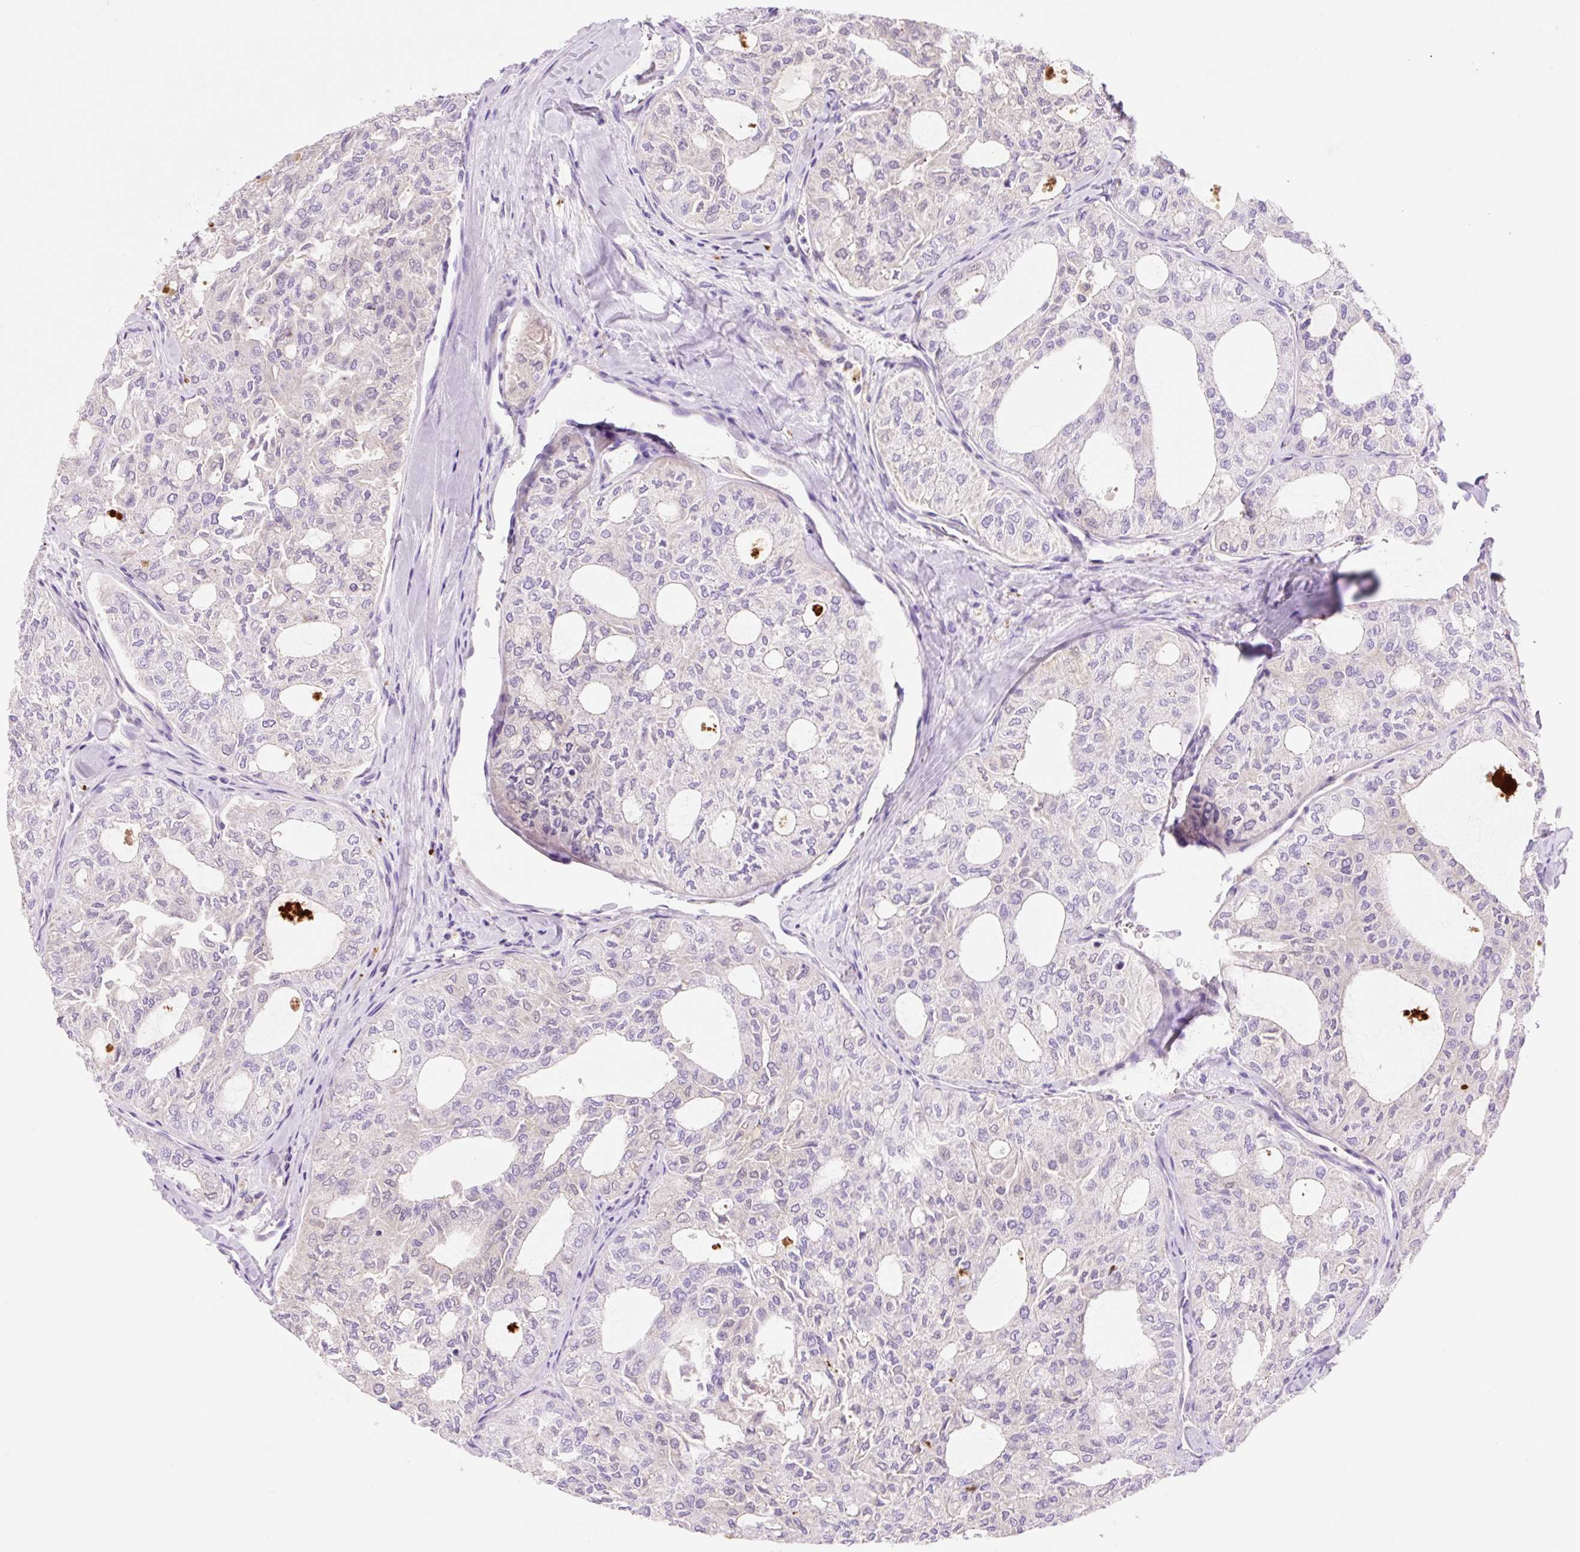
{"staining": {"intensity": "negative", "quantity": "none", "location": "none"}, "tissue": "thyroid cancer", "cell_type": "Tumor cells", "image_type": "cancer", "snomed": [{"axis": "morphology", "description": "Follicular adenoma carcinoma, NOS"}, {"axis": "topography", "description": "Thyroid gland"}], "caption": "Tumor cells show no significant protein staining in follicular adenoma carcinoma (thyroid).", "gene": "HEXA", "patient": {"sex": "male", "age": 75}}